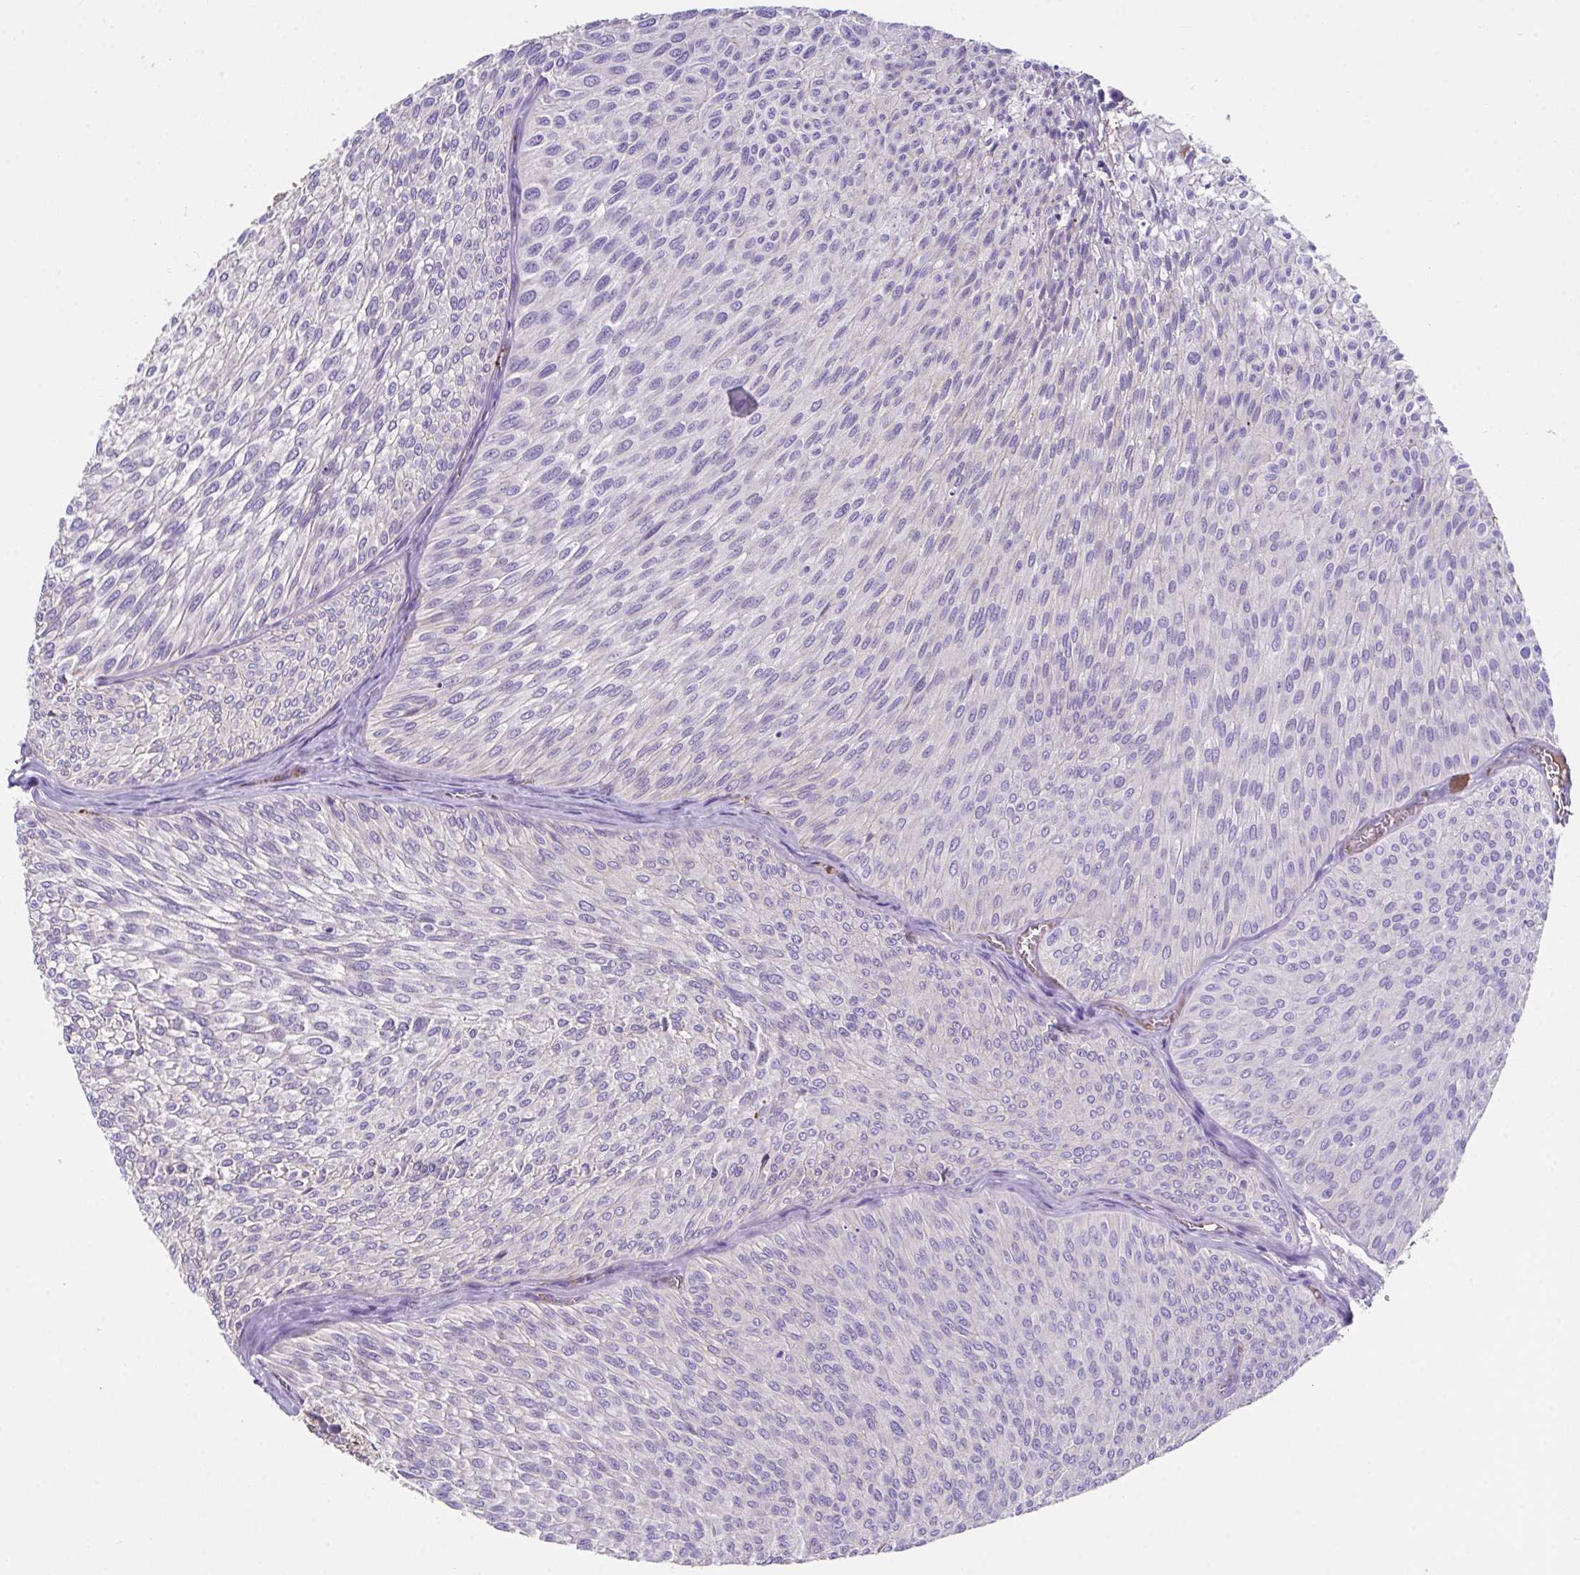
{"staining": {"intensity": "weak", "quantity": "<25%", "location": "cytoplasmic/membranous"}, "tissue": "urothelial cancer", "cell_type": "Tumor cells", "image_type": "cancer", "snomed": [{"axis": "morphology", "description": "Urothelial carcinoma, Low grade"}, {"axis": "topography", "description": "Urinary bladder"}], "caption": "The IHC histopathology image has no significant expression in tumor cells of low-grade urothelial carcinoma tissue. (IHC, brightfield microscopy, high magnification).", "gene": "ZNF813", "patient": {"sex": "male", "age": 91}}